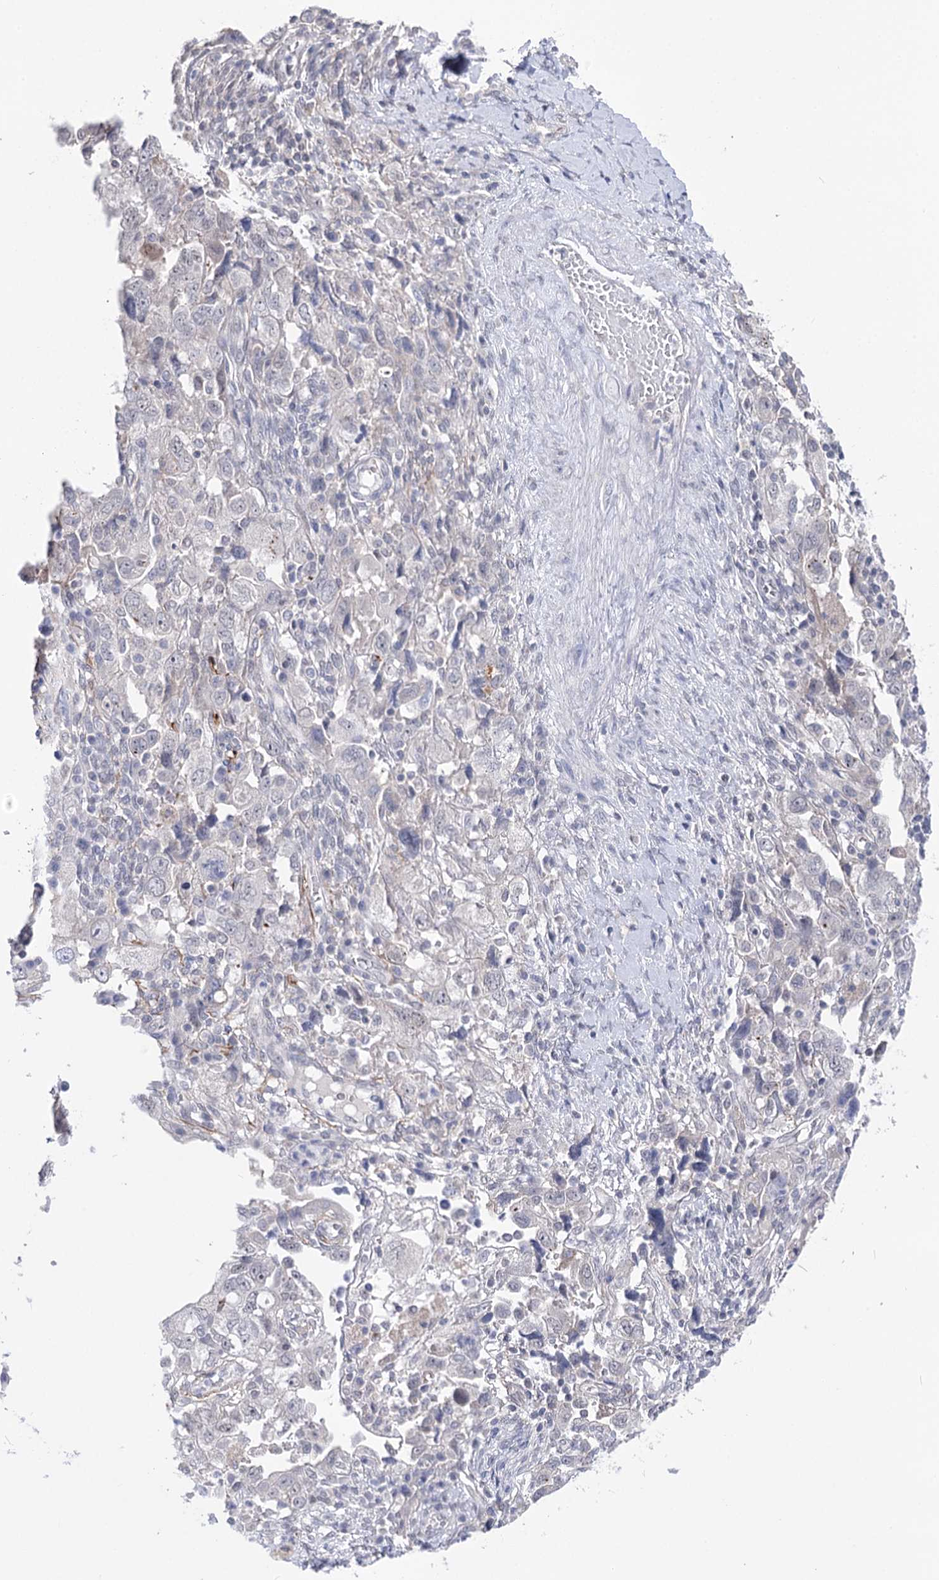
{"staining": {"intensity": "negative", "quantity": "none", "location": "none"}, "tissue": "ovarian cancer", "cell_type": "Tumor cells", "image_type": "cancer", "snomed": [{"axis": "morphology", "description": "Carcinoma, NOS"}, {"axis": "morphology", "description": "Cystadenocarcinoma, serous, NOS"}, {"axis": "topography", "description": "Ovary"}], "caption": "Tumor cells are negative for brown protein staining in ovarian serous cystadenocarcinoma.", "gene": "ATP10B", "patient": {"sex": "female", "age": 69}}